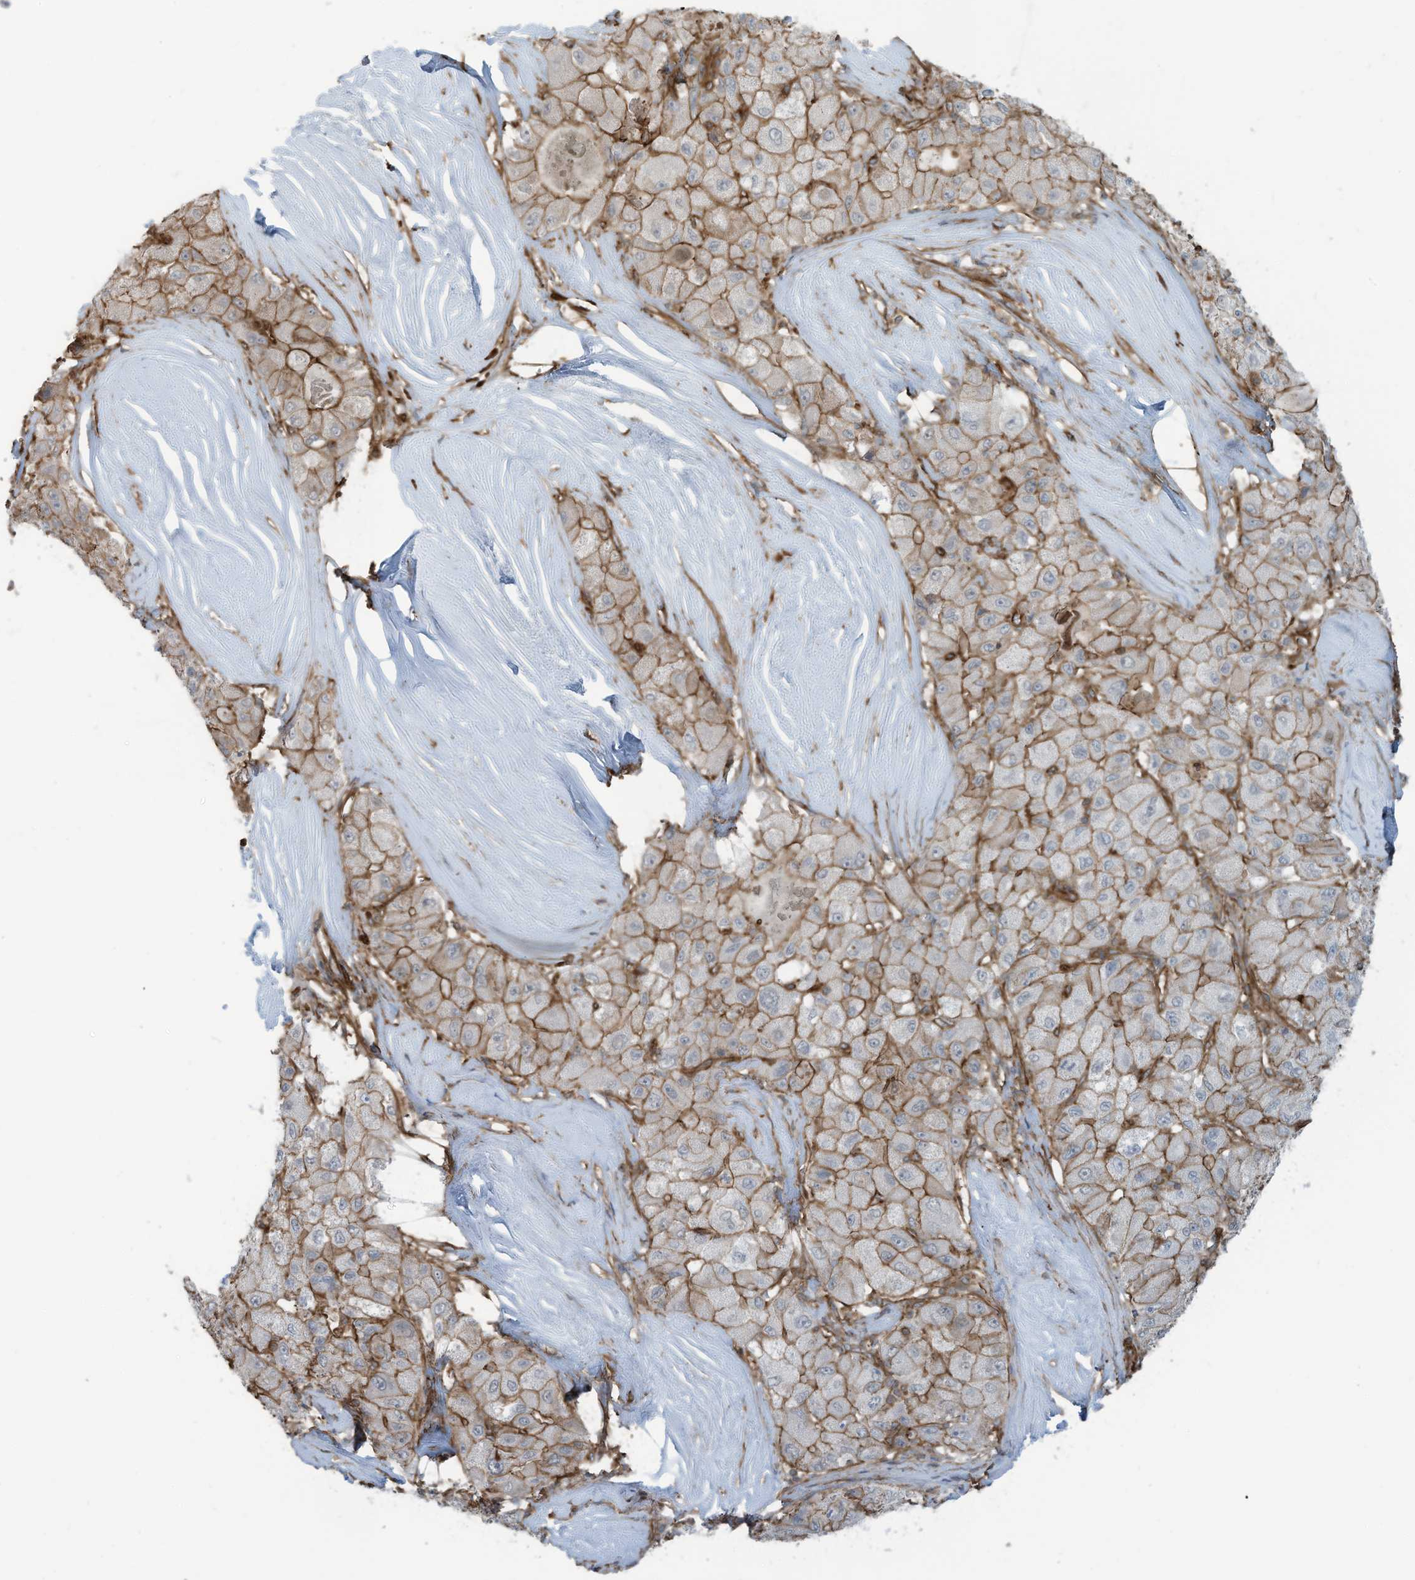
{"staining": {"intensity": "moderate", "quantity": ">75%", "location": "cytoplasmic/membranous"}, "tissue": "liver cancer", "cell_type": "Tumor cells", "image_type": "cancer", "snomed": [{"axis": "morphology", "description": "Carcinoma, Hepatocellular, NOS"}, {"axis": "topography", "description": "Liver"}], "caption": "Immunohistochemical staining of hepatocellular carcinoma (liver) shows medium levels of moderate cytoplasmic/membranous positivity in about >75% of tumor cells.", "gene": "SLC9A2", "patient": {"sex": "male", "age": 80}}